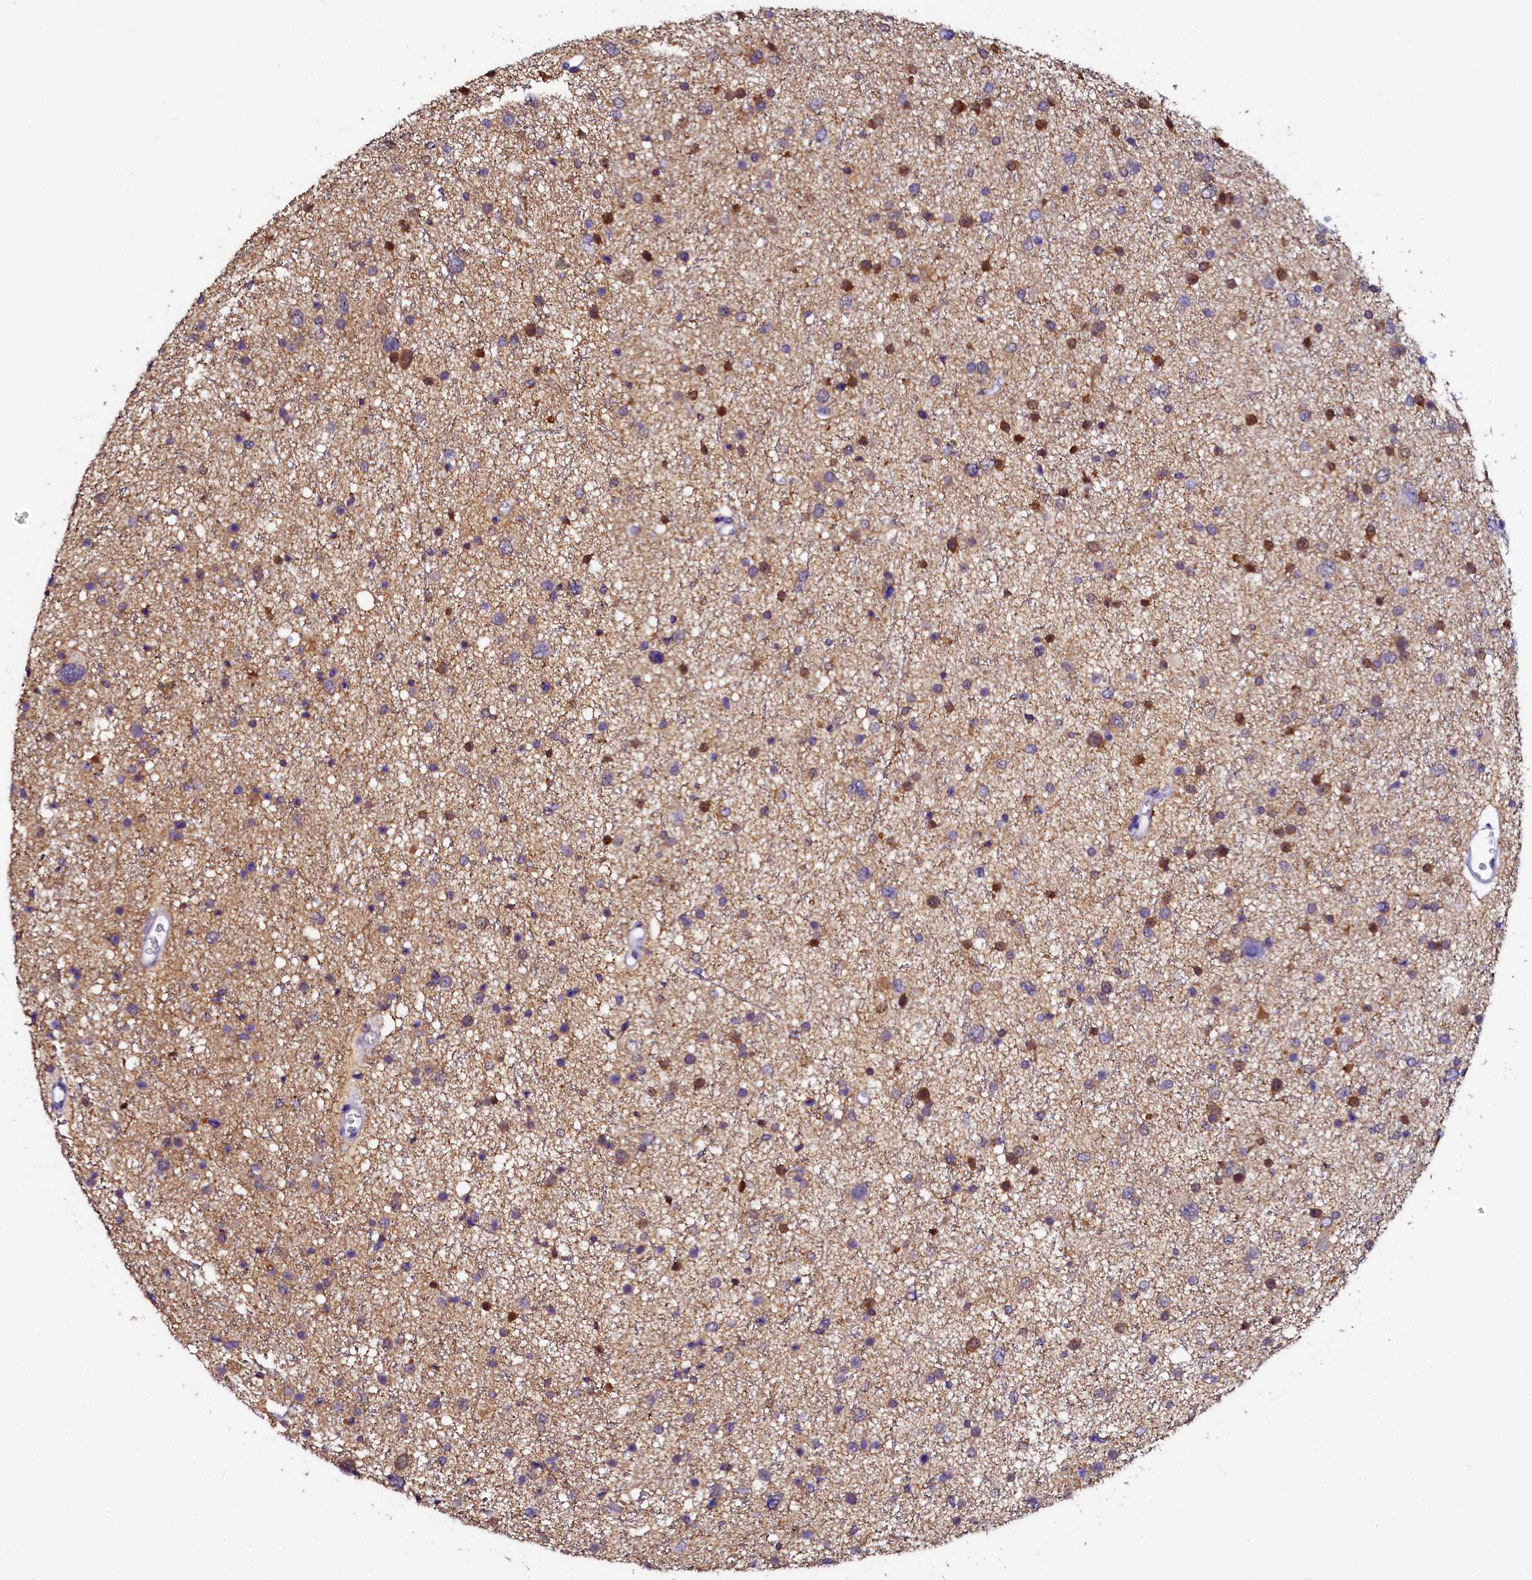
{"staining": {"intensity": "moderate", "quantity": "25%-75%", "location": "cytoplasmic/membranous"}, "tissue": "glioma", "cell_type": "Tumor cells", "image_type": "cancer", "snomed": [{"axis": "morphology", "description": "Glioma, malignant, Low grade"}, {"axis": "topography", "description": "Brain"}], "caption": "The micrograph demonstrates immunohistochemical staining of malignant glioma (low-grade). There is moderate cytoplasmic/membranous positivity is seen in approximately 25%-75% of tumor cells.", "gene": "SORD", "patient": {"sex": "female", "age": 37}}